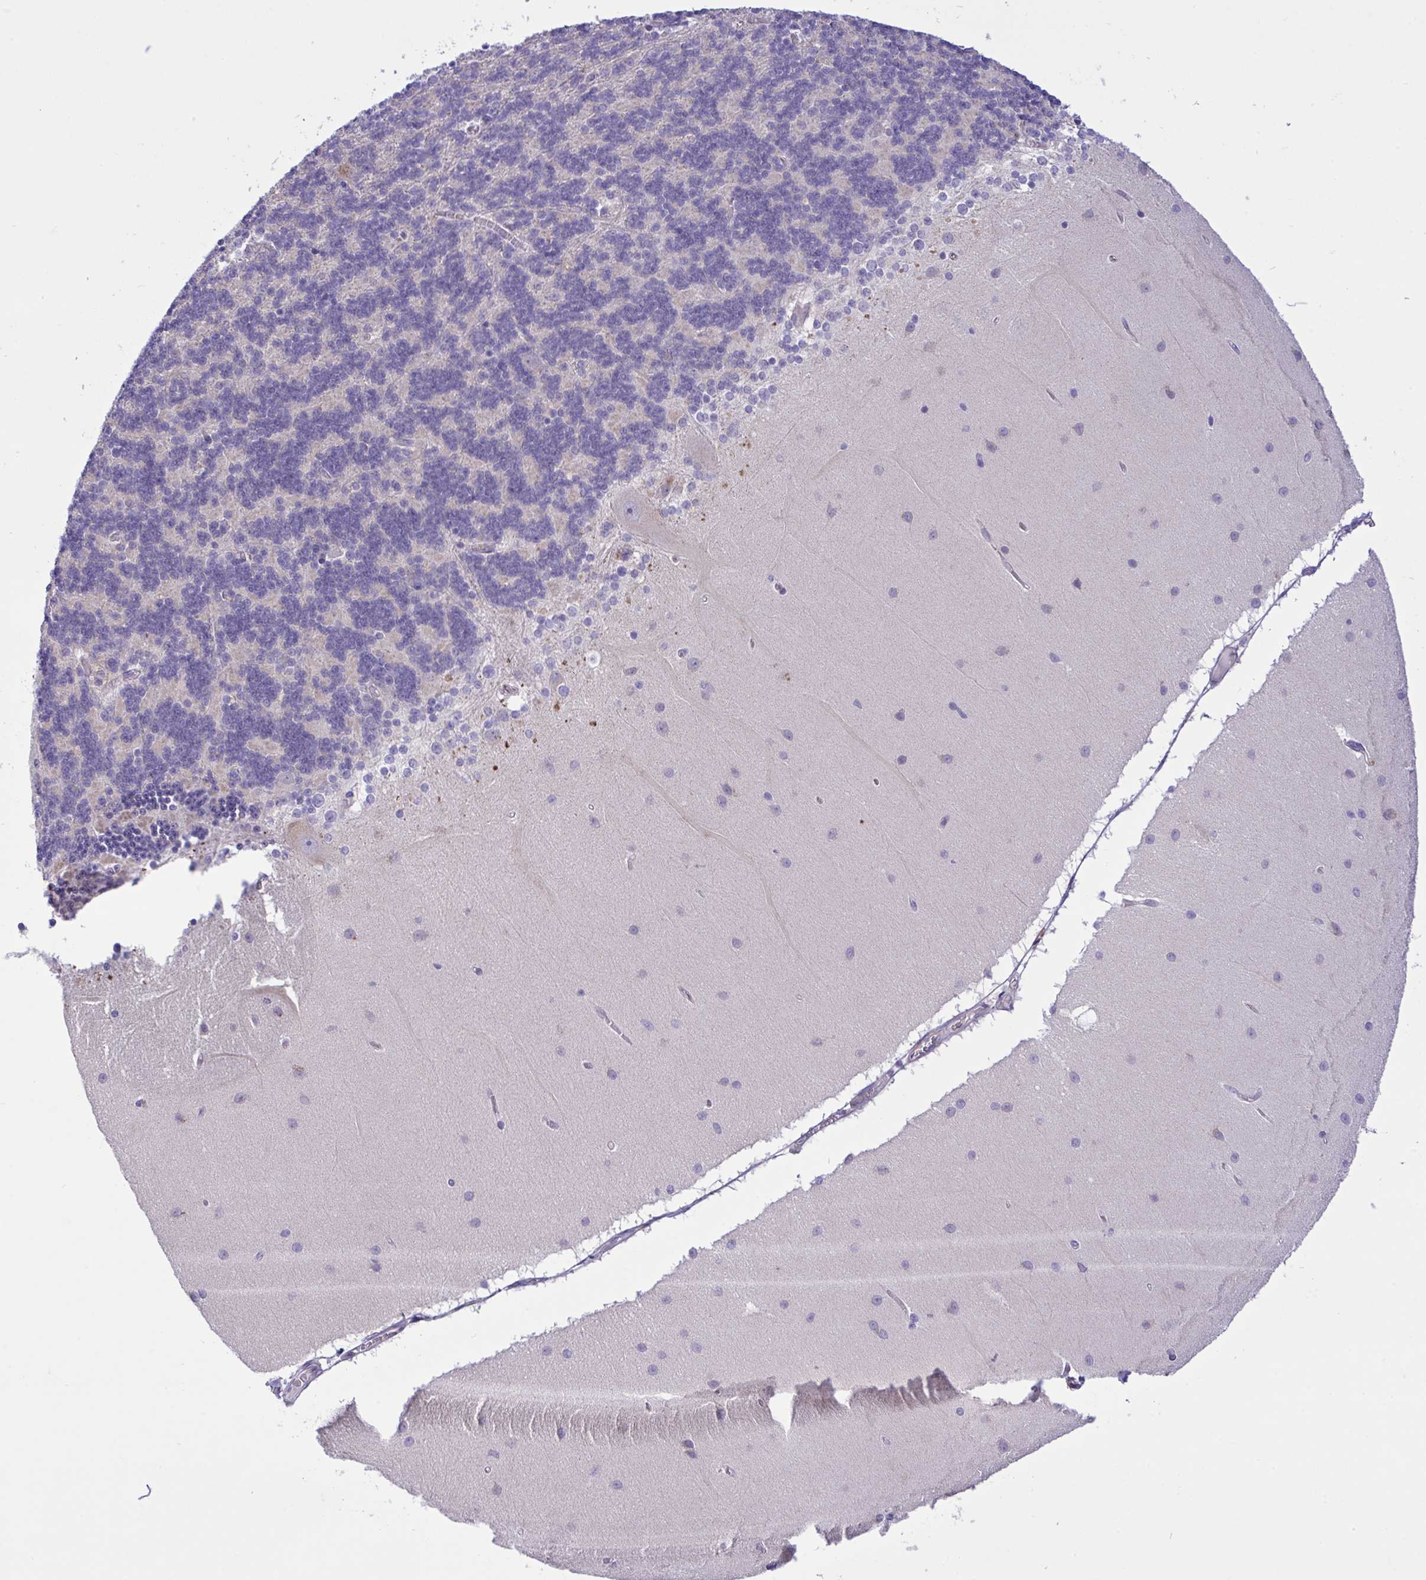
{"staining": {"intensity": "negative", "quantity": "none", "location": "none"}, "tissue": "cerebellum", "cell_type": "Cells in granular layer", "image_type": "normal", "snomed": [{"axis": "morphology", "description": "Normal tissue, NOS"}, {"axis": "topography", "description": "Cerebellum"}], "caption": "High power microscopy photomicrograph of an immunohistochemistry micrograph of normal cerebellum, revealing no significant expression in cells in granular layer. (Immunohistochemistry (ihc), brightfield microscopy, high magnification).", "gene": "WDR97", "patient": {"sex": "female", "age": 54}}